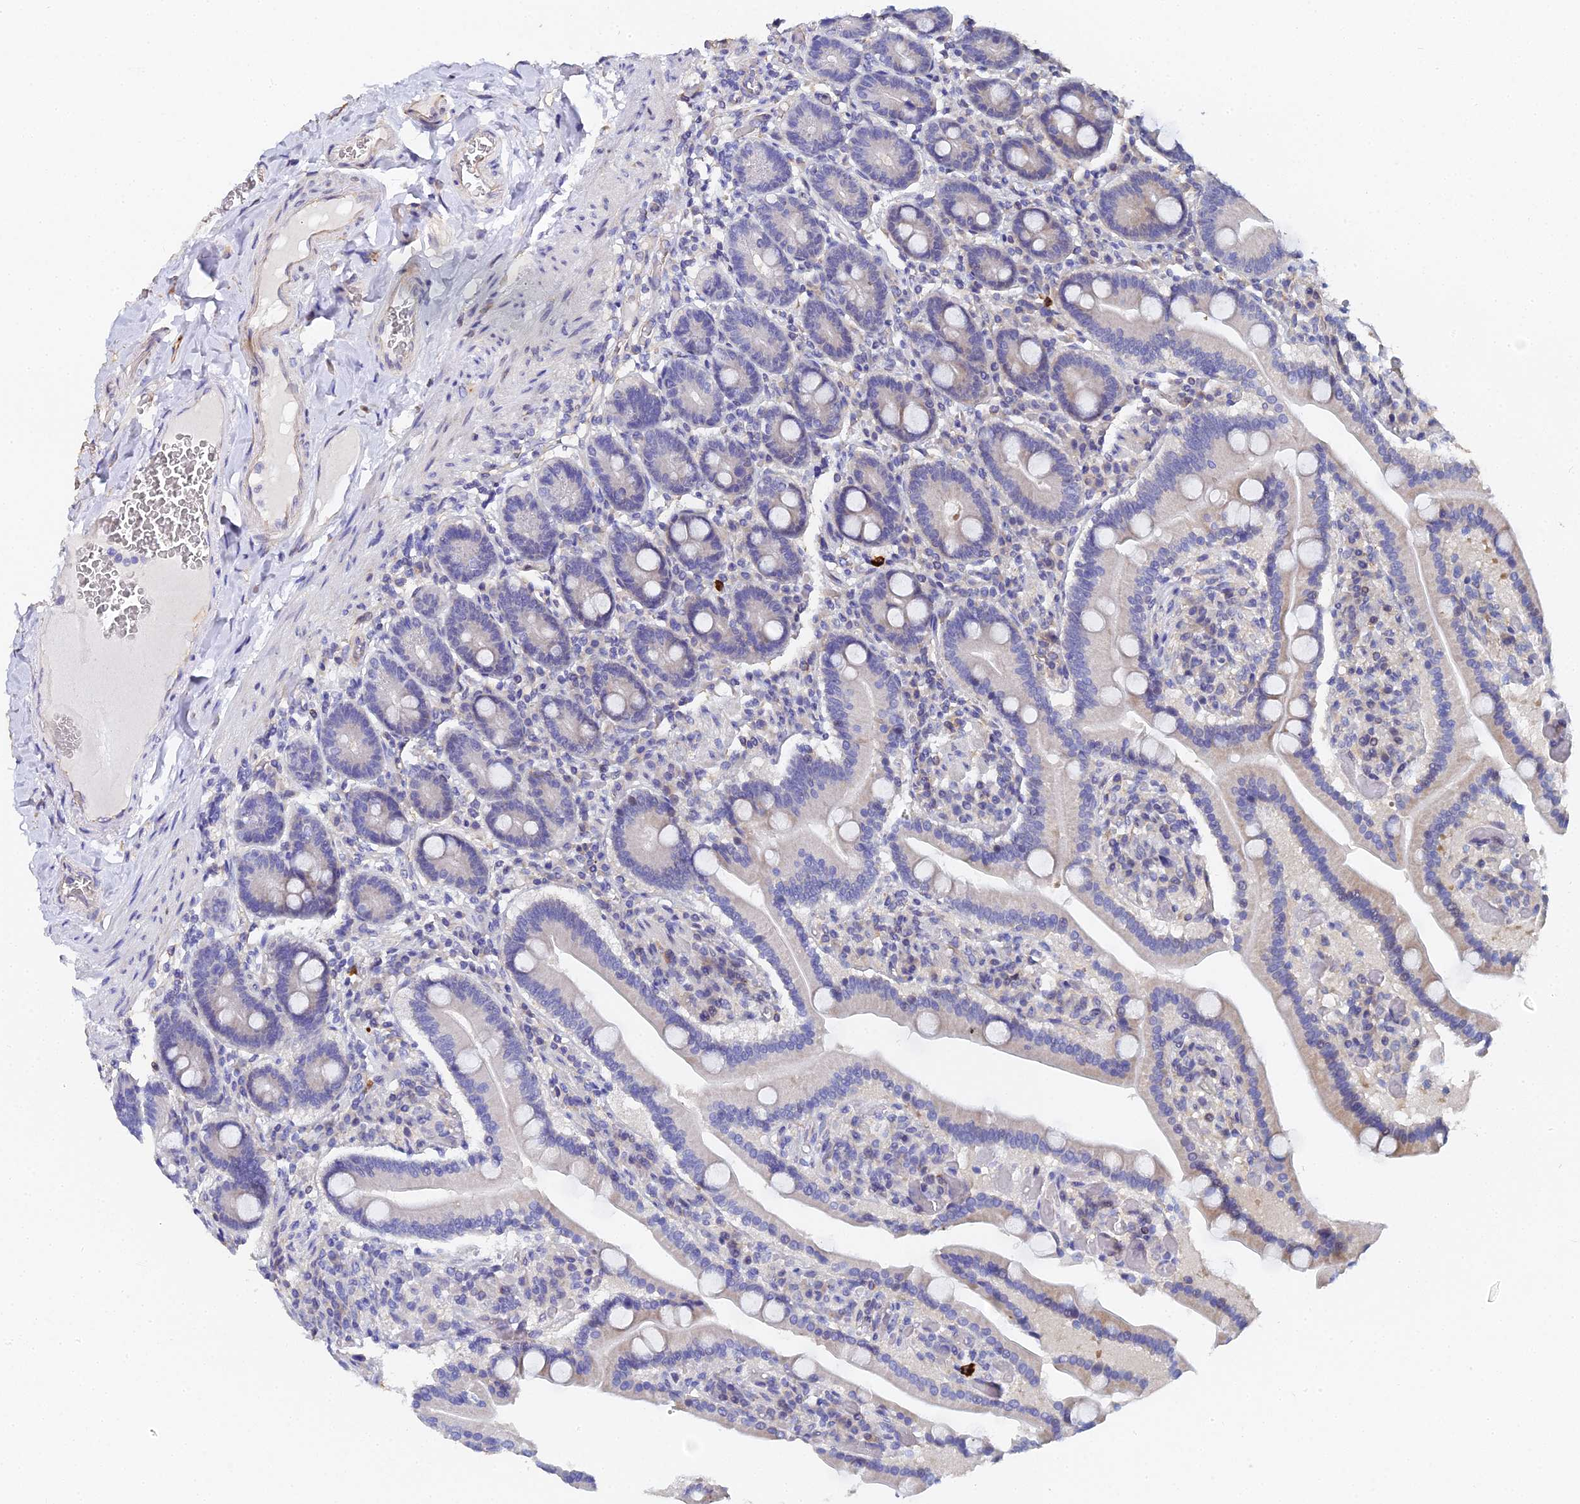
{"staining": {"intensity": "weak", "quantity": "<25%", "location": "cytoplasmic/membranous"}, "tissue": "duodenum", "cell_type": "Glandular cells", "image_type": "normal", "snomed": [{"axis": "morphology", "description": "Normal tissue, NOS"}, {"axis": "topography", "description": "Duodenum"}], "caption": "This is an immunohistochemistry (IHC) image of normal duodenum. There is no staining in glandular cells.", "gene": "ENSG00000268674", "patient": {"sex": "female", "age": 62}}